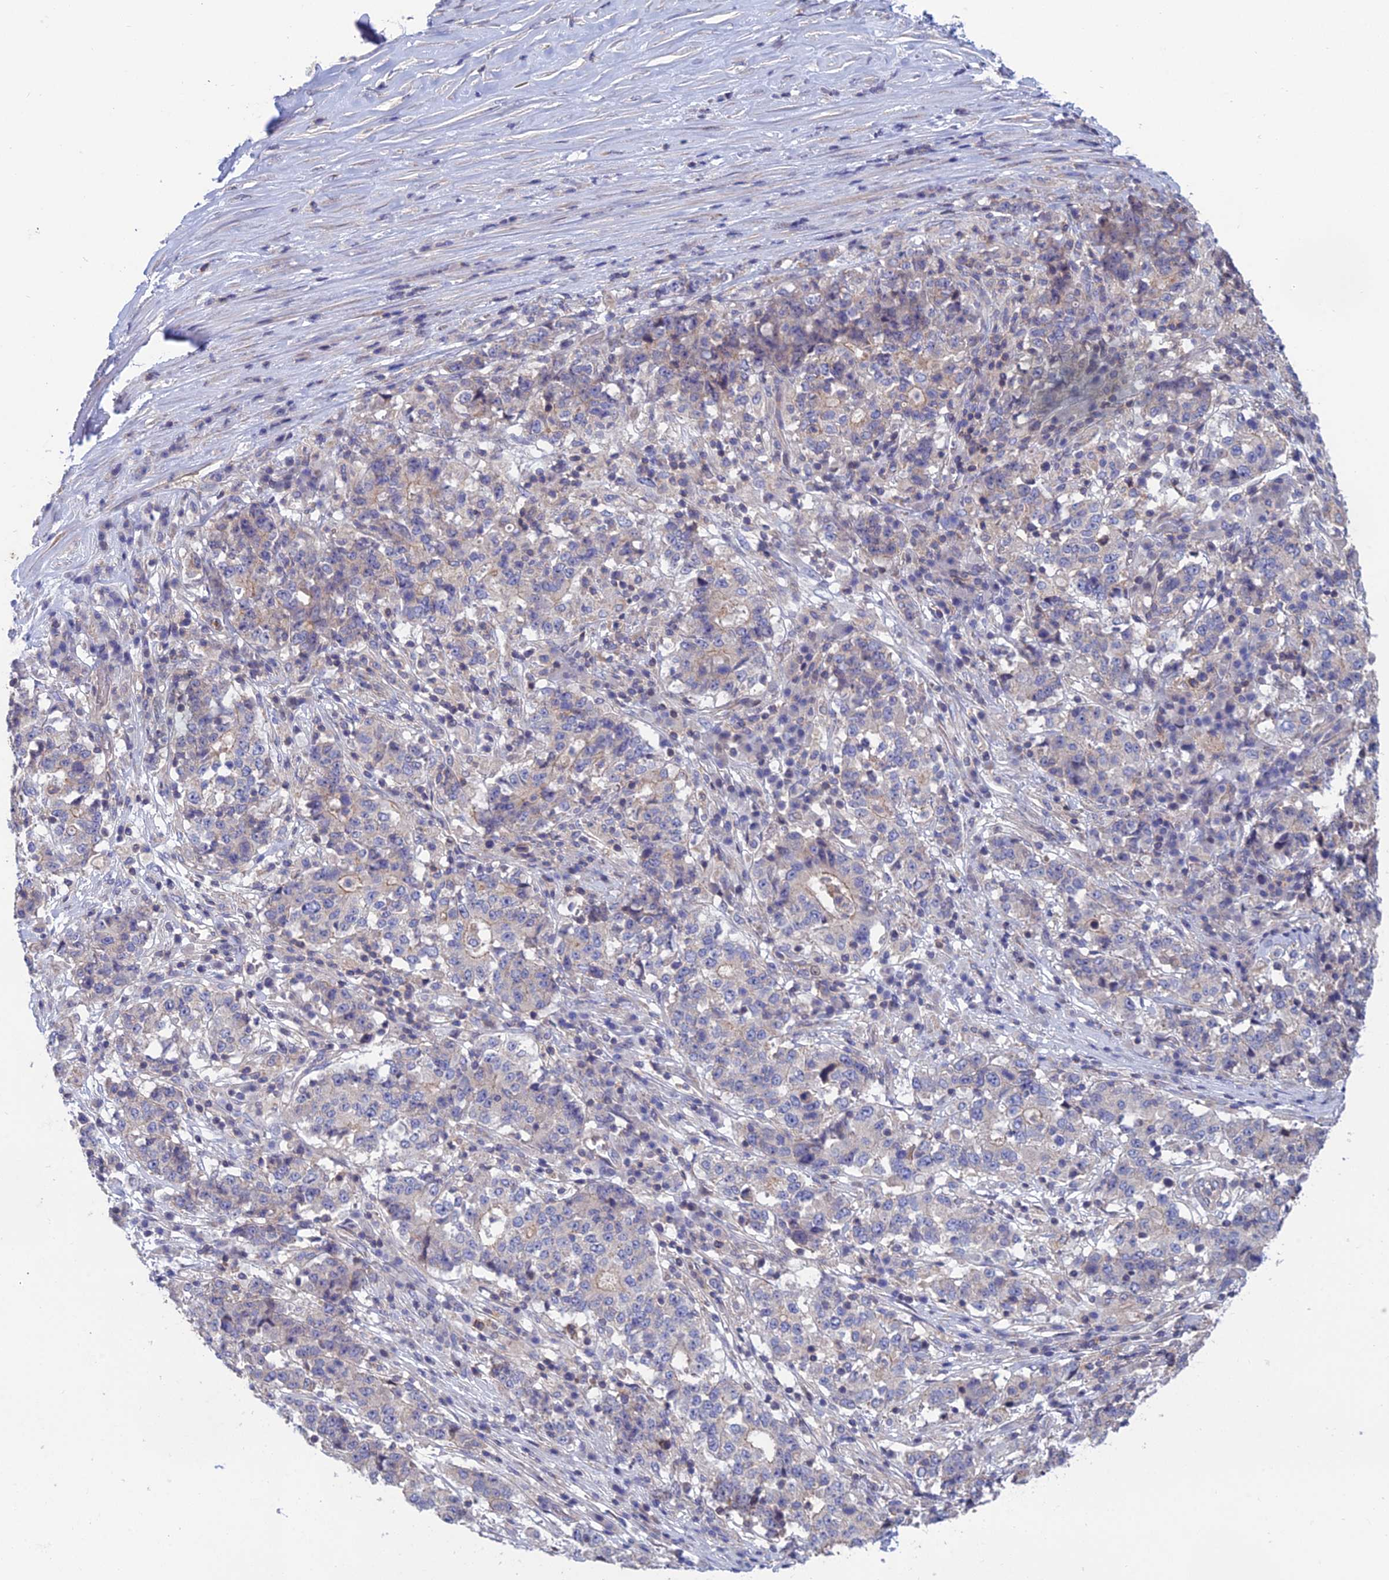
{"staining": {"intensity": "negative", "quantity": "none", "location": "none"}, "tissue": "stomach cancer", "cell_type": "Tumor cells", "image_type": "cancer", "snomed": [{"axis": "morphology", "description": "Adenocarcinoma, NOS"}, {"axis": "topography", "description": "Stomach"}], "caption": "IHC photomicrograph of neoplastic tissue: human stomach cancer (adenocarcinoma) stained with DAB (3,3'-diaminobenzidine) shows no significant protein staining in tumor cells.", "gene": "USP37", "patient": {"sex": "male", "age": 59}}